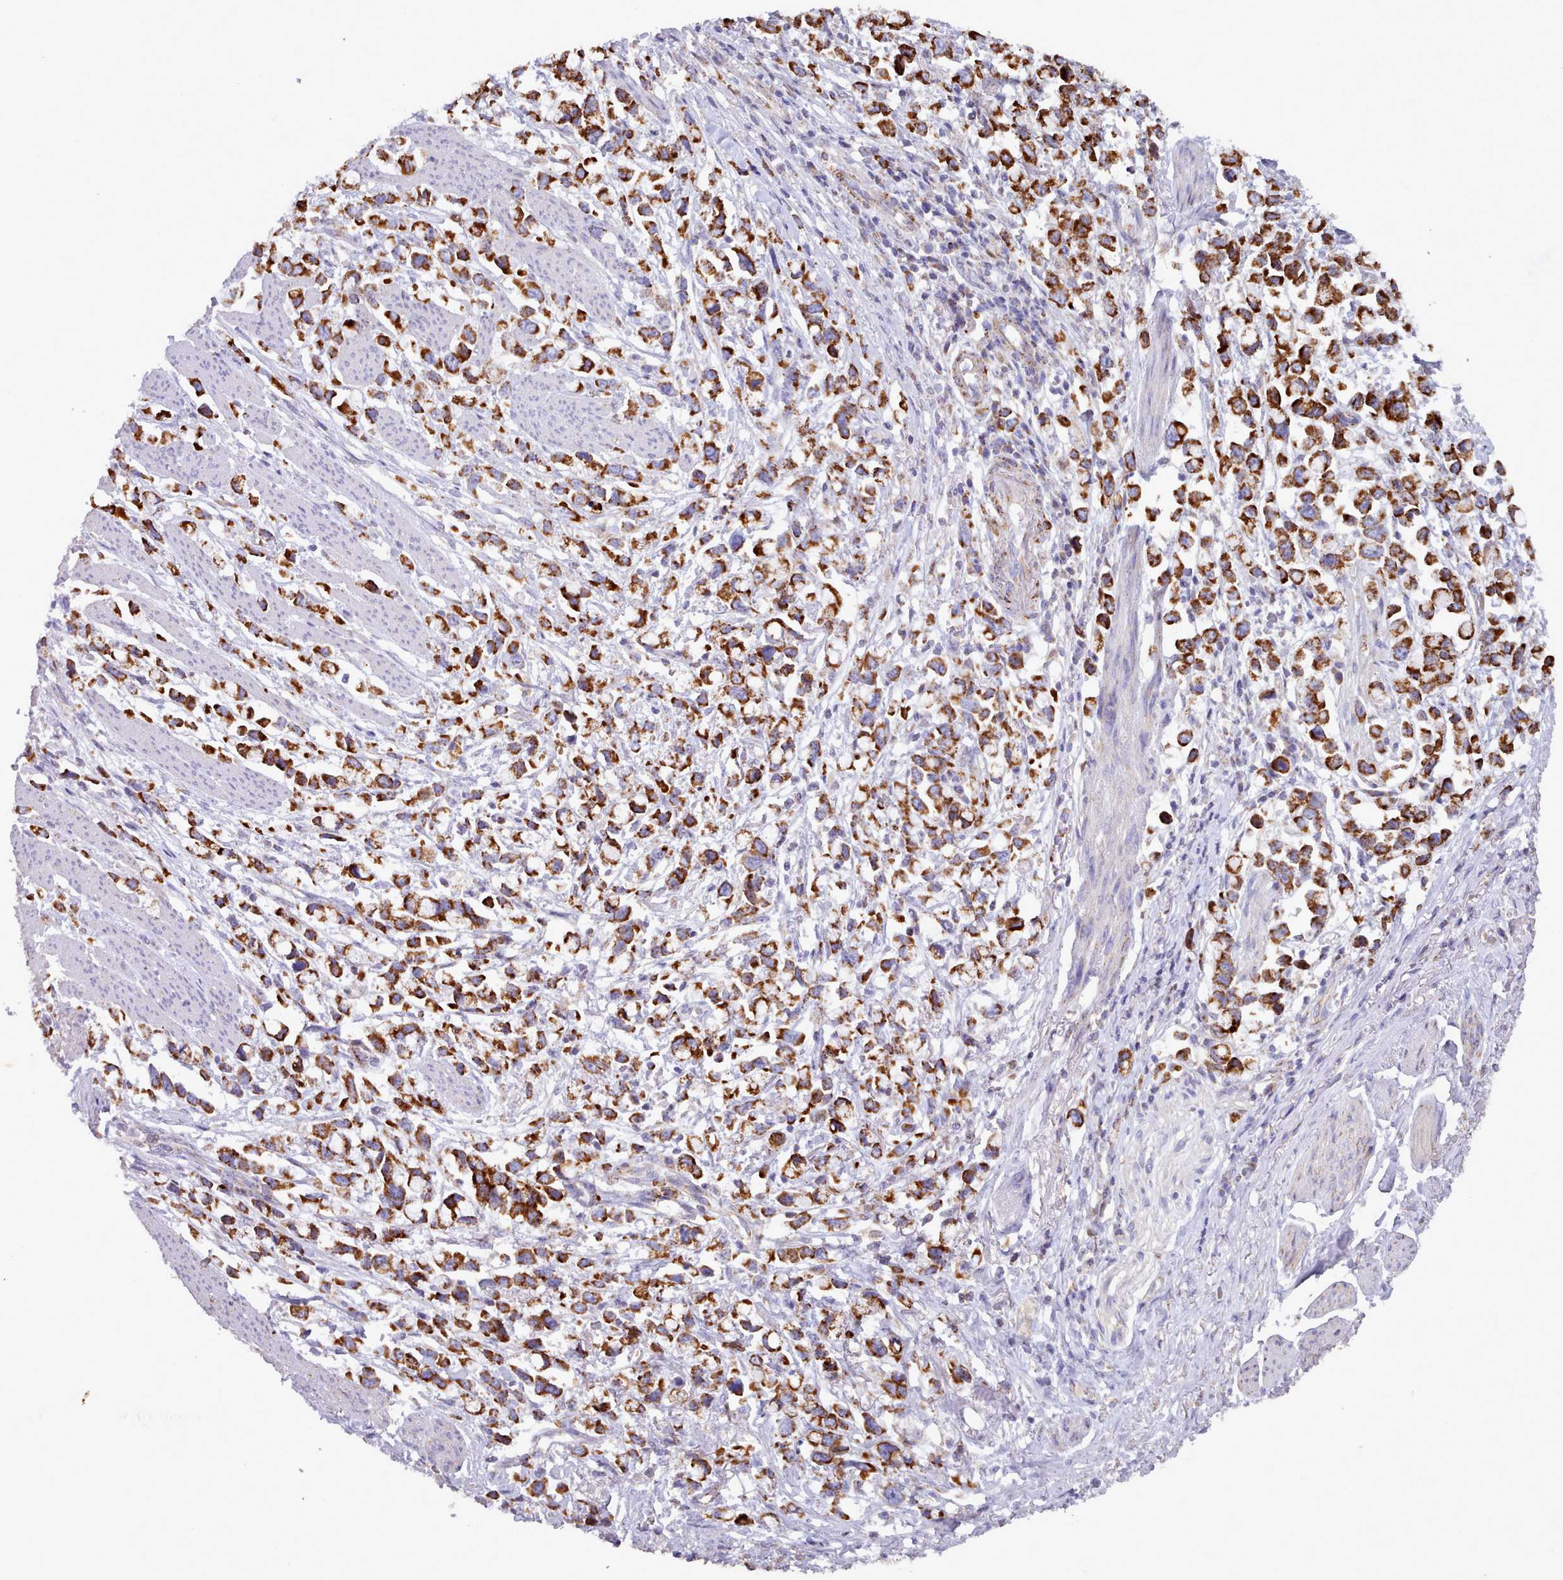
{"staining": {"intensity": "strong", "quantity": ">75%", "location": "cytoplasmic/membranous"}, "tissue": "stomach cancer", "cell_type": "Tumor cells", "image_type": "cancer", "snomed": [{"axis": "morphology", "description": "Adenocarcinoma, NOS"}, {"axis": "topography", "description": "Stomach"}], "caption": "Human stomach cancer stained with a brown dye exhibits strong cytoplasmic/membranous positive expression in approximately >75% of tumor cells.", "gene": "HSDL2", "patient": {"sex": "female", "age": 81}}